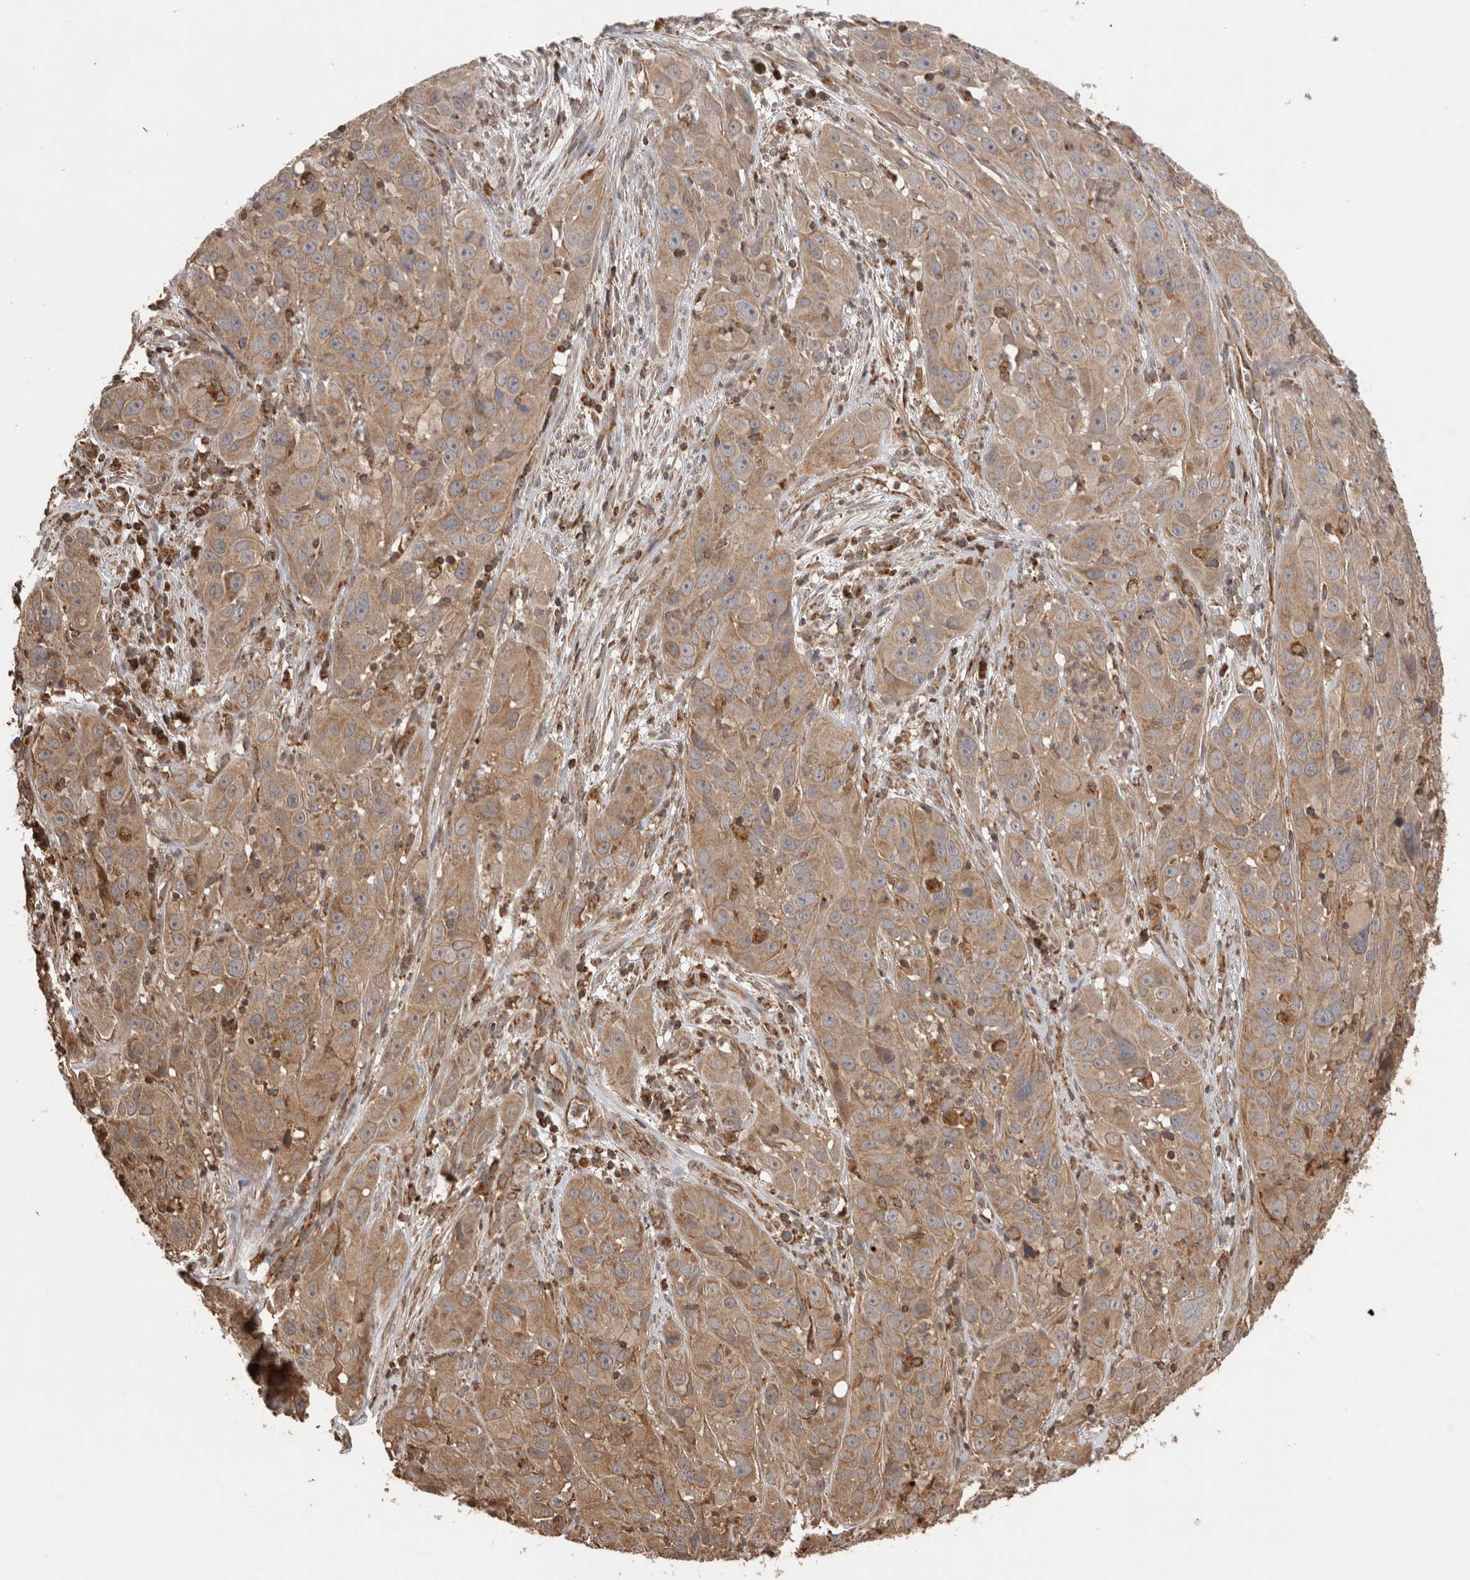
{"staining": {"intensity": "moderate", "quantity": ">75%", "location": "cytoplasmic/membranous"}, "tissue": "cervical cancer", "cell_type": "Tumor cells", "image_type": "cancer", "snomed": [{"axis": "morphology", "description": "Squamous cell carcinoma, NOS"}, {"axis": "topography", "description": "Cervix"}], "caption": "Cervical cancer was stained to show a protein in brown. There is medium levels of moderate cytoplasmic/membranous positivity in about >75% of tumor cells. The staining was performed using DAB, with brown indicating positive protein expression. Nuclei are stained blue with hematoxylin.", "gene": "IMMP2L", "patient": {"sex": "female", "age": 32}}